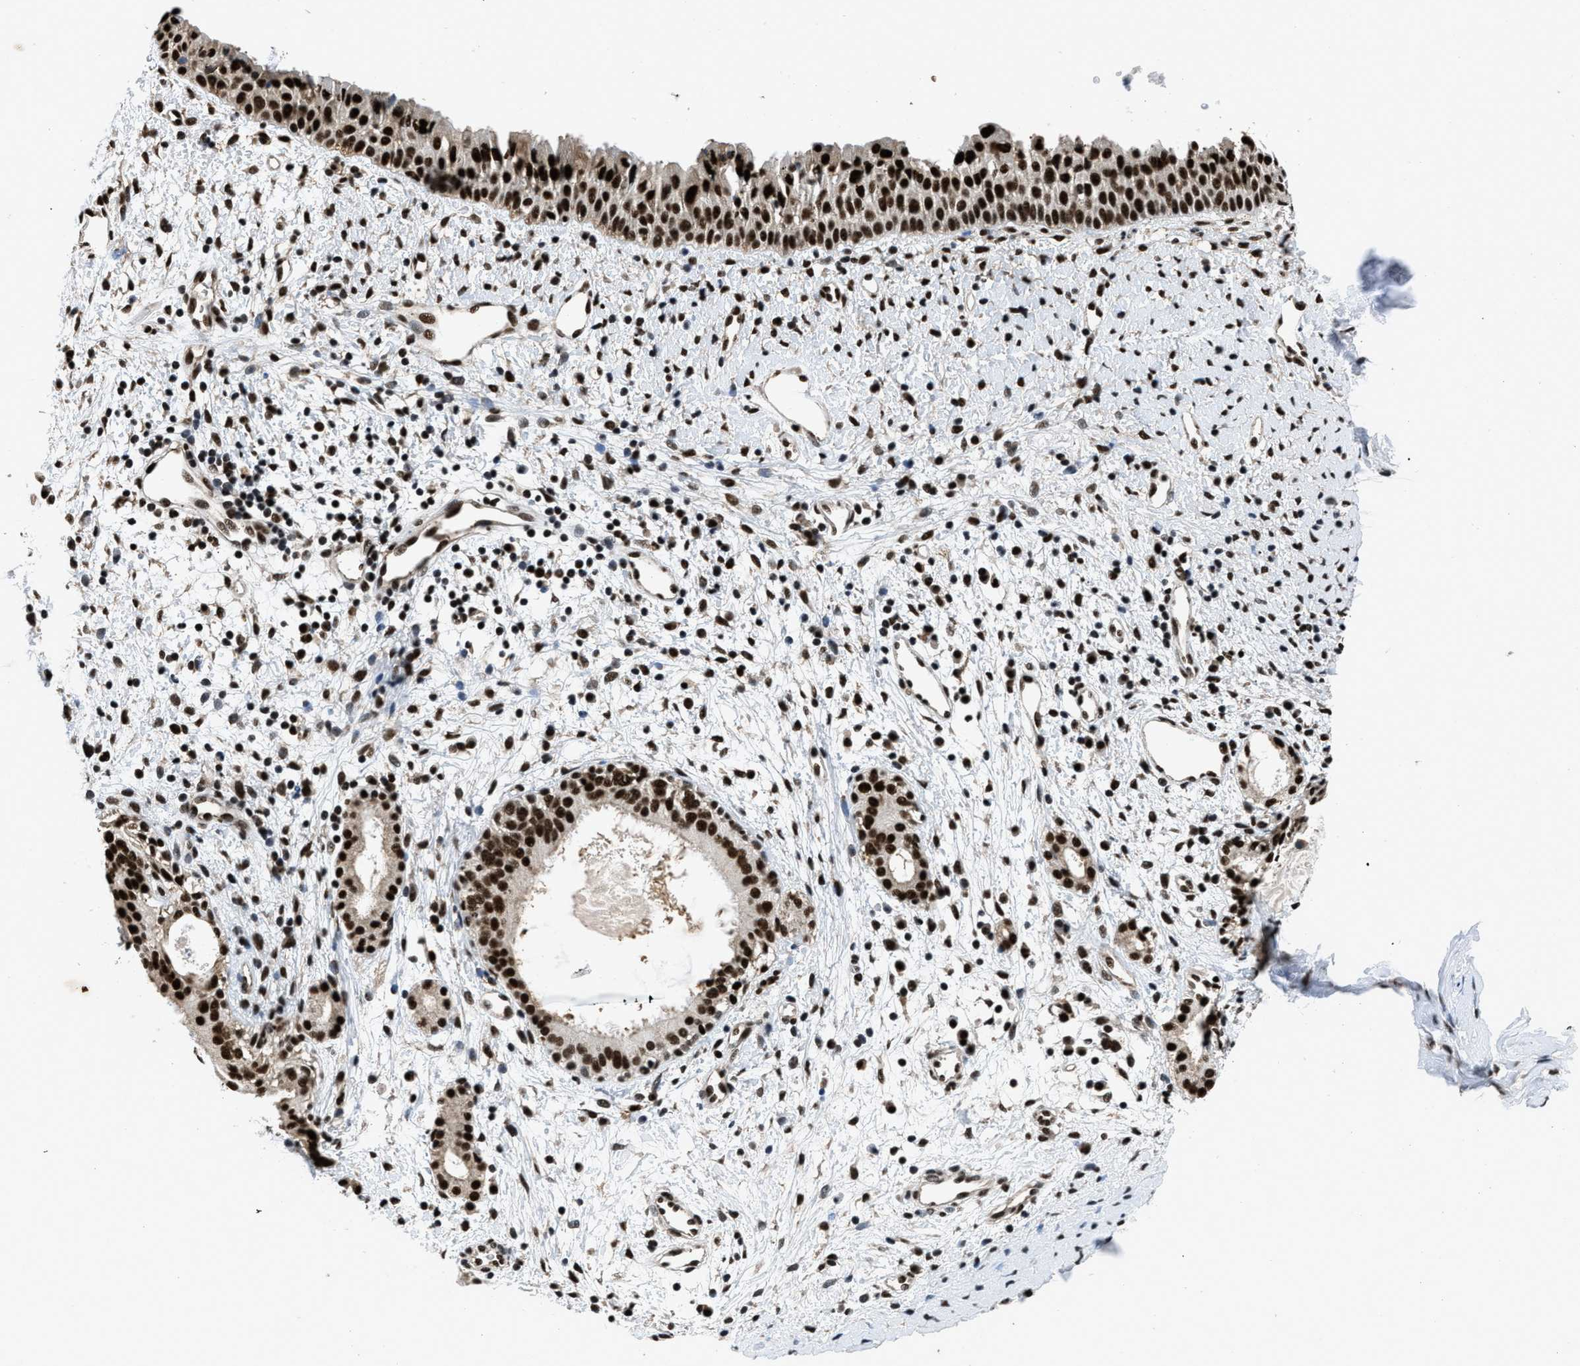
{"staining": {"intensity": "strong", "quantity": ">75%", "location": "nuclear"}, "tissue": "nasopharynx", "cell_type": "Respiratory epithelial cells", "image_type": "normal", "snomed": [{"axis": "morphology", "description": "Normal tissue, NOS"}, {"axis": "topography", "description": "Nasopharynx"}], "caption": "A brown stain shows strong nuclear expression of a protein in respiratory epithelial cells of benign nasopharynx. The staining was performed using DAB (3,3'-diaminobenzidine) to visualize the protein expression in brown, while the nuclei were stained in blue with hematoxylin (Magnification: 20x).", "gene": "HNRNPF", "patient": {"sex": "male", "age": 22}}